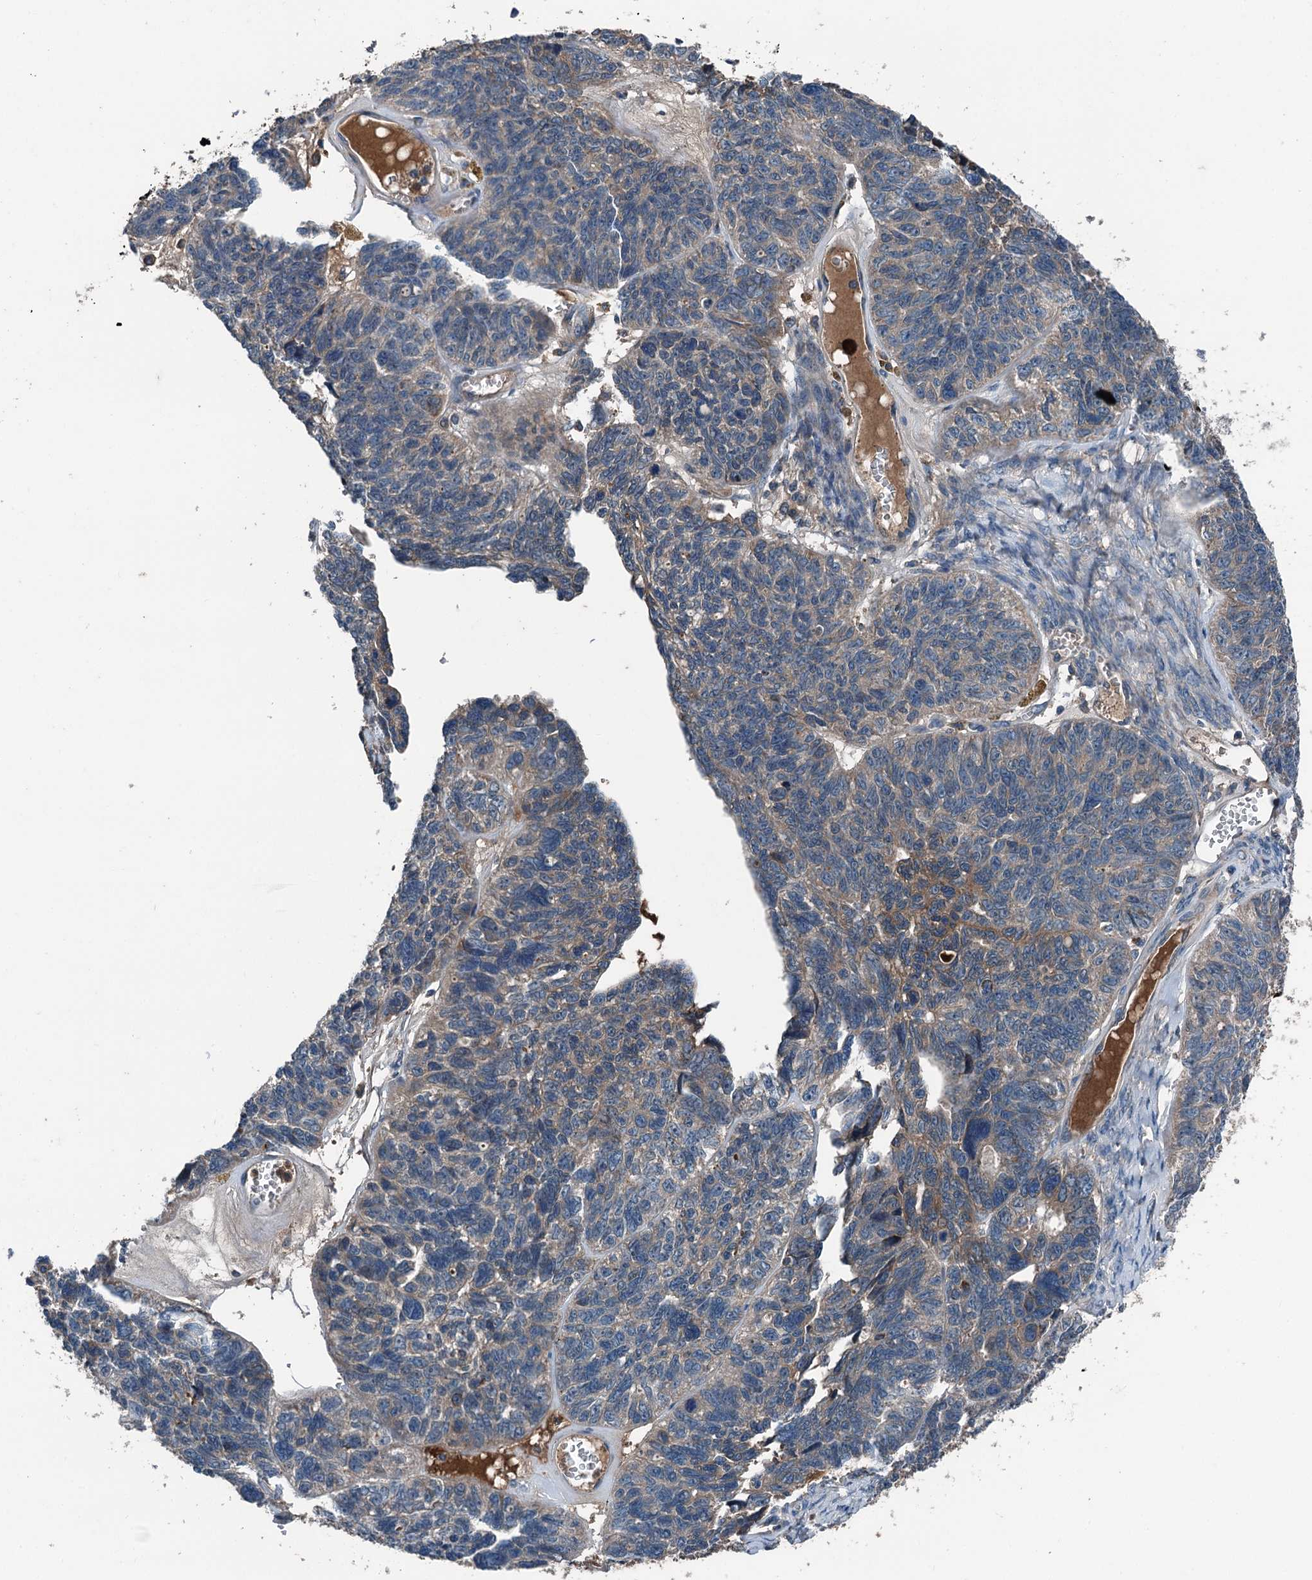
{"staining": {"intensity": "weak", "quantity": "25%-75%", "location": "cytoplasmic/membranous"}, "tissue": "ovarian cancer", "cell_type": "Tumor cells", "image_type": "cancer", "snomed": [{"axis": "morphology", "description": "Cystadenocarcinoma, serous, NOS"}, {"axis": "topography", "description": "Ovary"}], "caption": "This is a histology image of immunohistochemistry (IHC) staining of ovarian serous cystadenocarcinoma, which shows weak positivity in the cytoplasmic/membranous of tumor cells.", "gene": "PDSS1", "patient": {"sex": "female", "age": 79}}